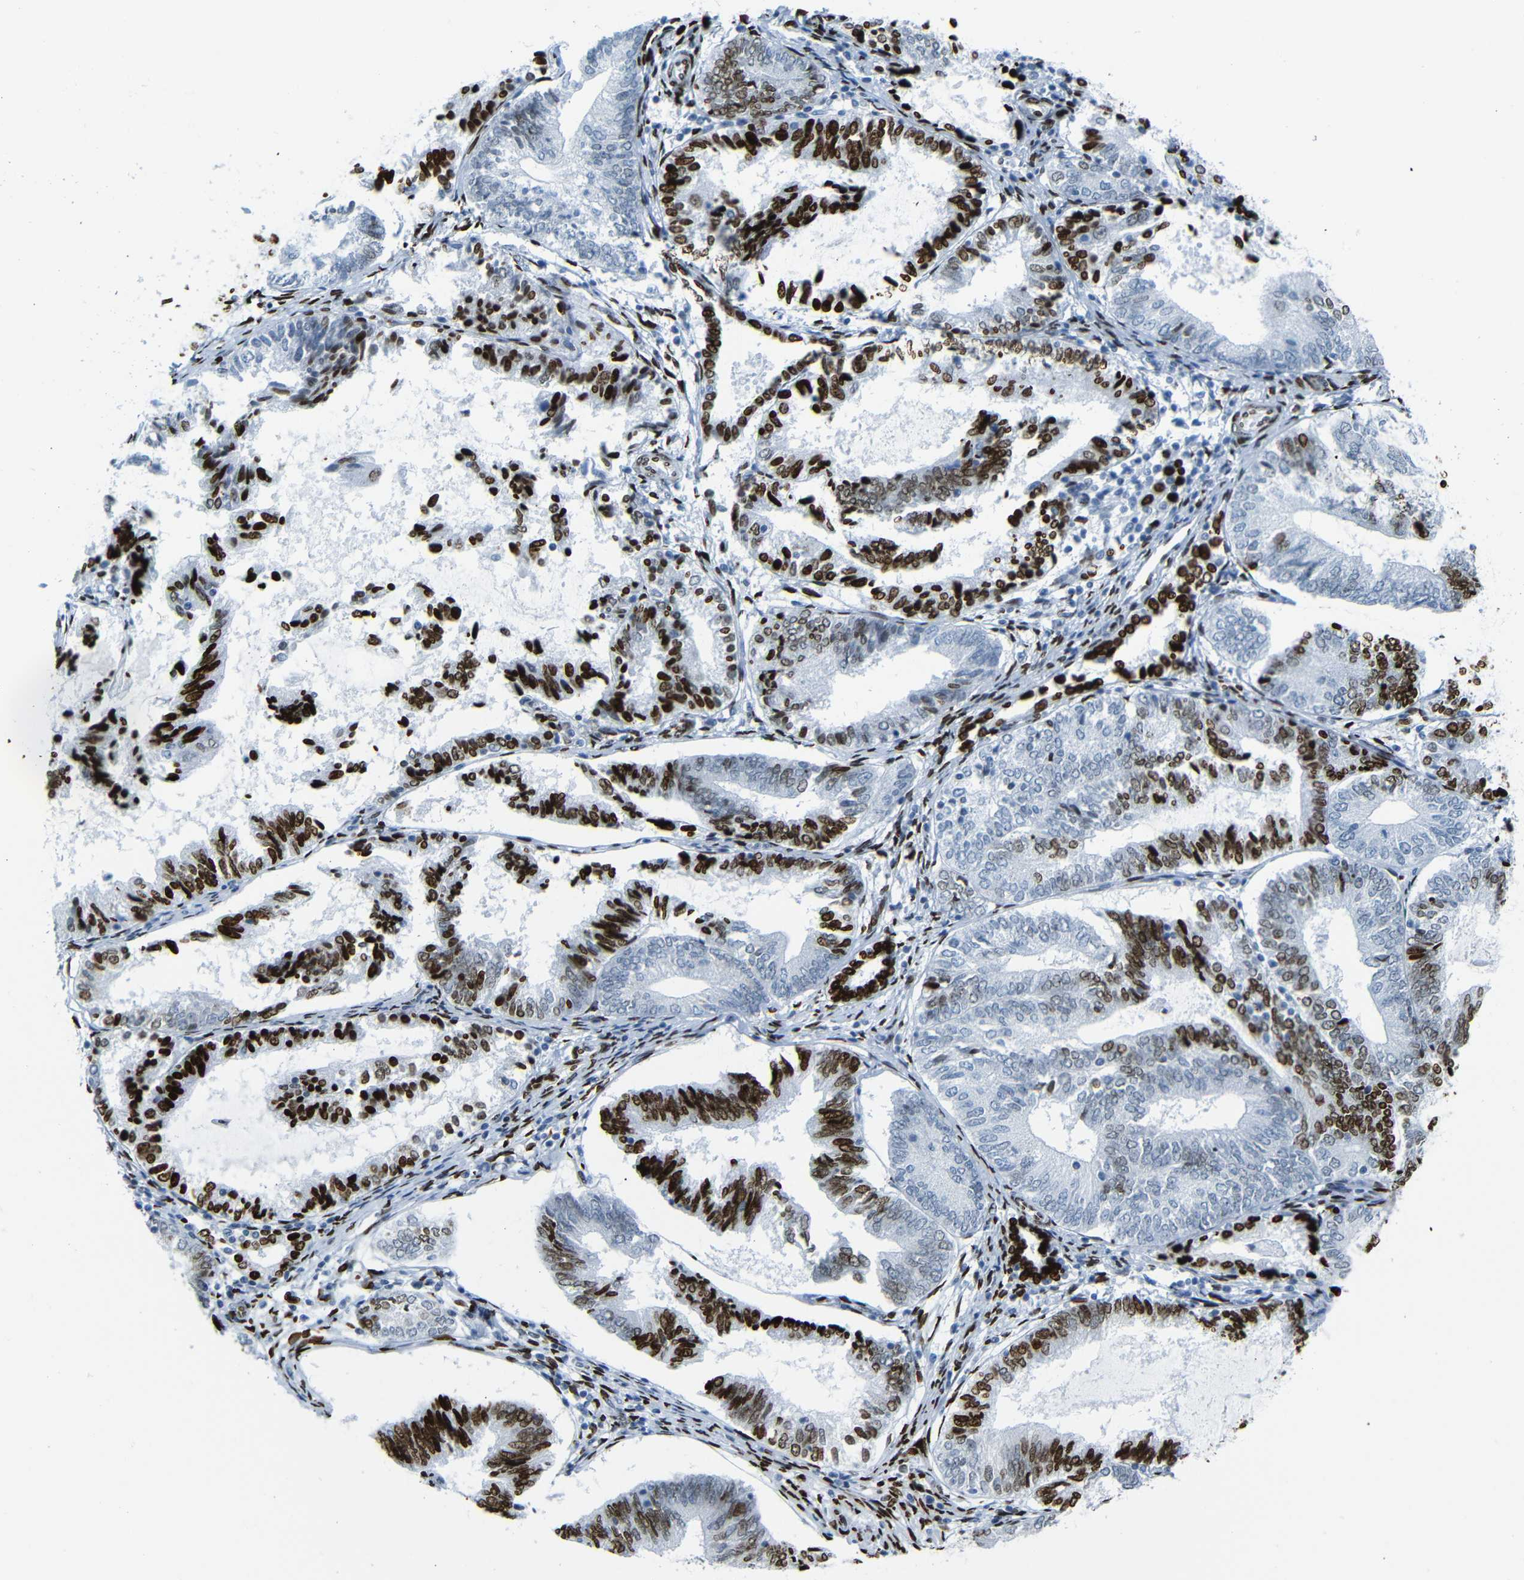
{"staining": {"intensity": "strong", "quantity": ">75%", "location": "nuclear"}, "tissue": "endometrial cancer", "cell_type": "Tumor cells", "image_type": "cancer", "snomed": [{"axis": "morphology", "description": "Adenocarcinoma, NOS"}, {"axis": "topography", "description": "Endometrium"}], "caption": "Immunohistochemical staining of human adenocarcinoma (endometrial) shows high levels of strong nuclear positivity in approximately >75% of tumor cells.", "gene": "NPIPB15", "patient": {"sex": "female", "age": 81}}